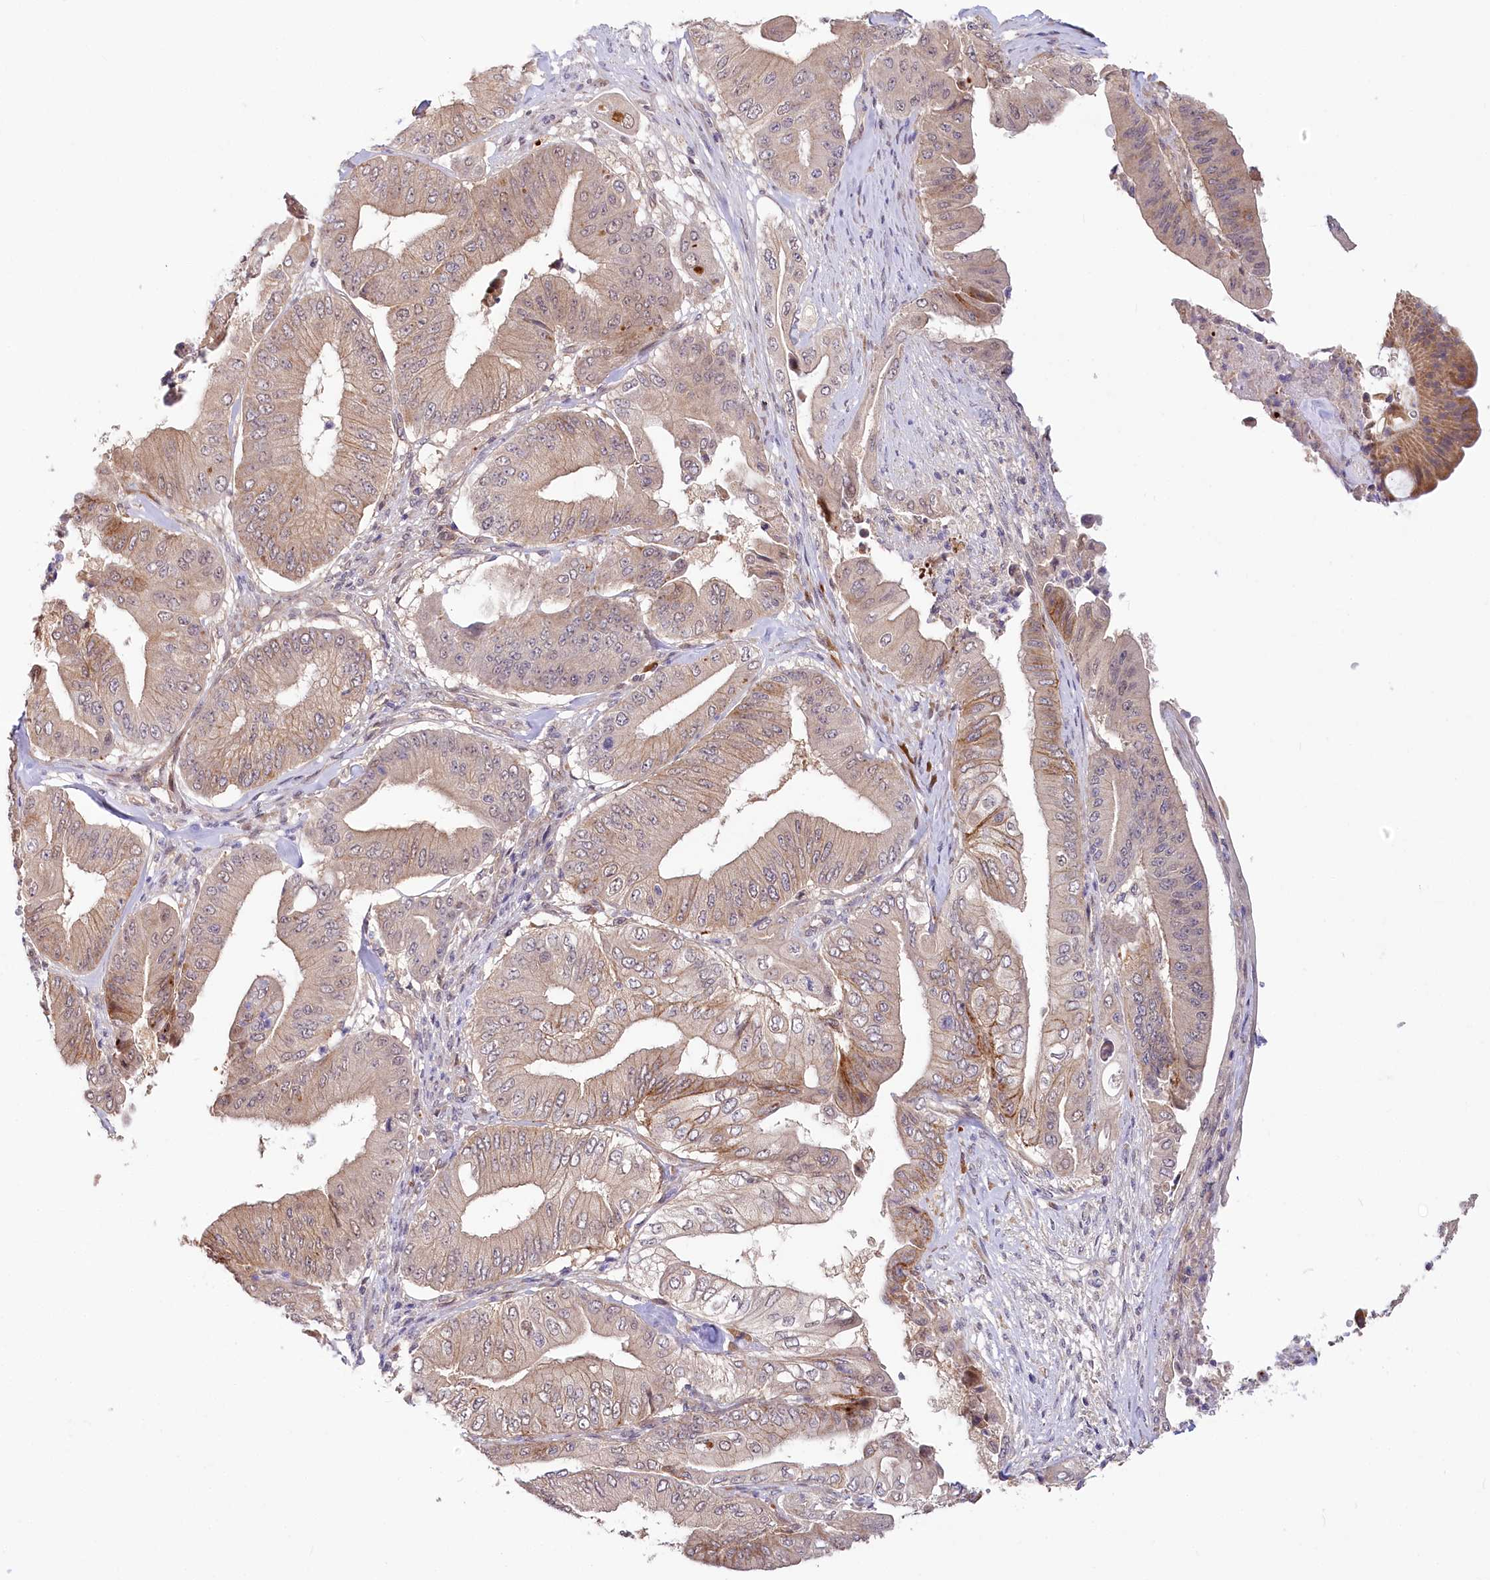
{"staining": {"intensity": "weak", "quantity": "25%-75%", "location": "cytoplasmic/membranous"}, "tissue": "pancreatic cancer", "cell_type": "Tumor cells", "image_type": "cancer", "snomed": [{"axis": "morphology", "description": "Adenocarcinoma, NOS"}, {"axis": "topography", "description": "Pancreas"}], "caption": "A brown stain highlights weak cytoplasmic/membranous positivity of a protein in adenocarcinoma (pancreatic) tumor cells.", "gene": "CEP70", "patient": {"sex": "female", "age": 77}}